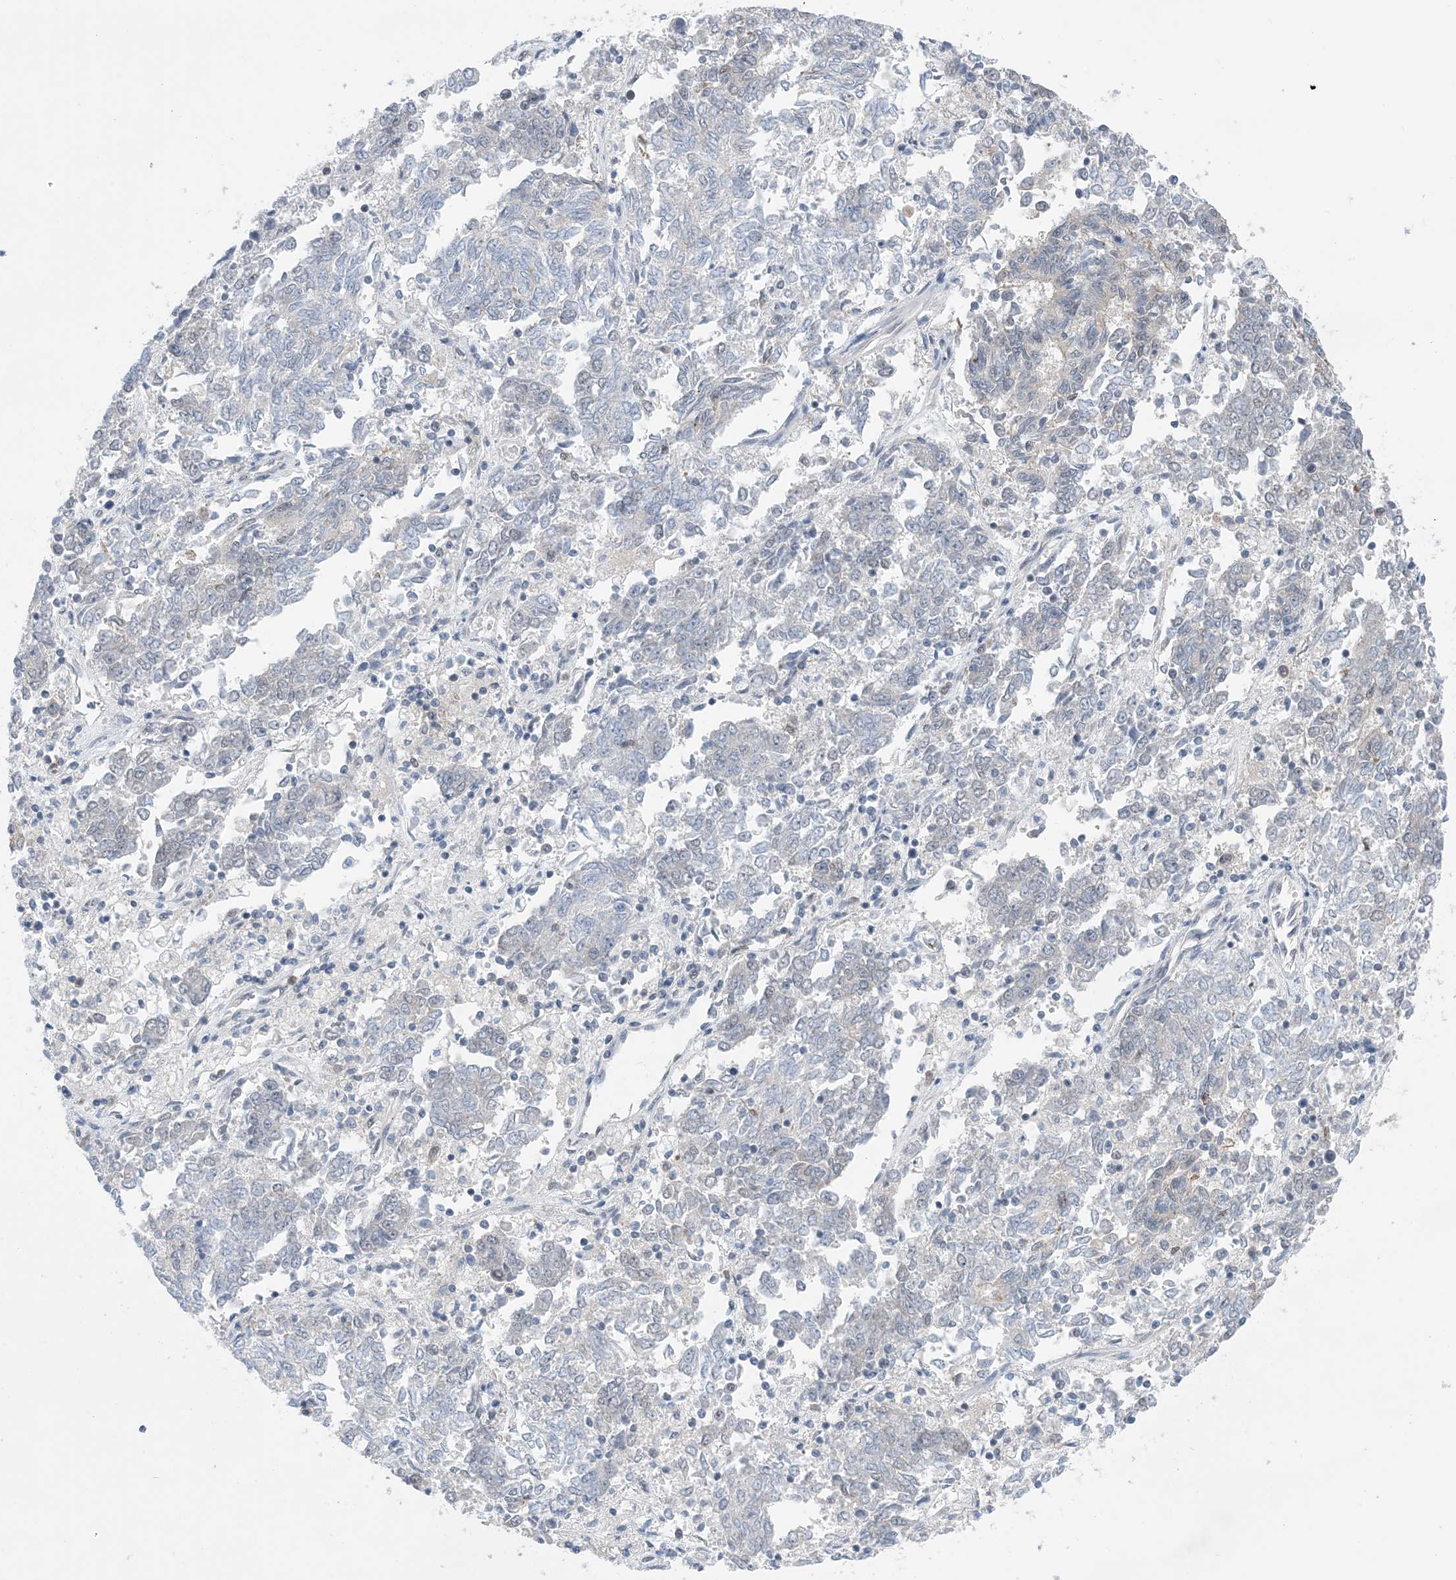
{"staining": {"intensity": "negative", "quantity": "none", "location": "none"}, "tissue": "endometrial cancer", "cell_type": "Tumor cells", "image_type": "cancer", "snomed": [{"axis": "morphology", "description": "Adenocarcinoma, NOS"}, {"axis": "topography", "description": "Endometrium"}], "caption": "IHC image of neoplastic tissue: endometrial cancer stained with DAB (3,3'-diaminobenzidine) reveals no significant protein staining in tumor cells.", "gene": "EHBP1", "patient": {"sex": "female", "age": 80}}